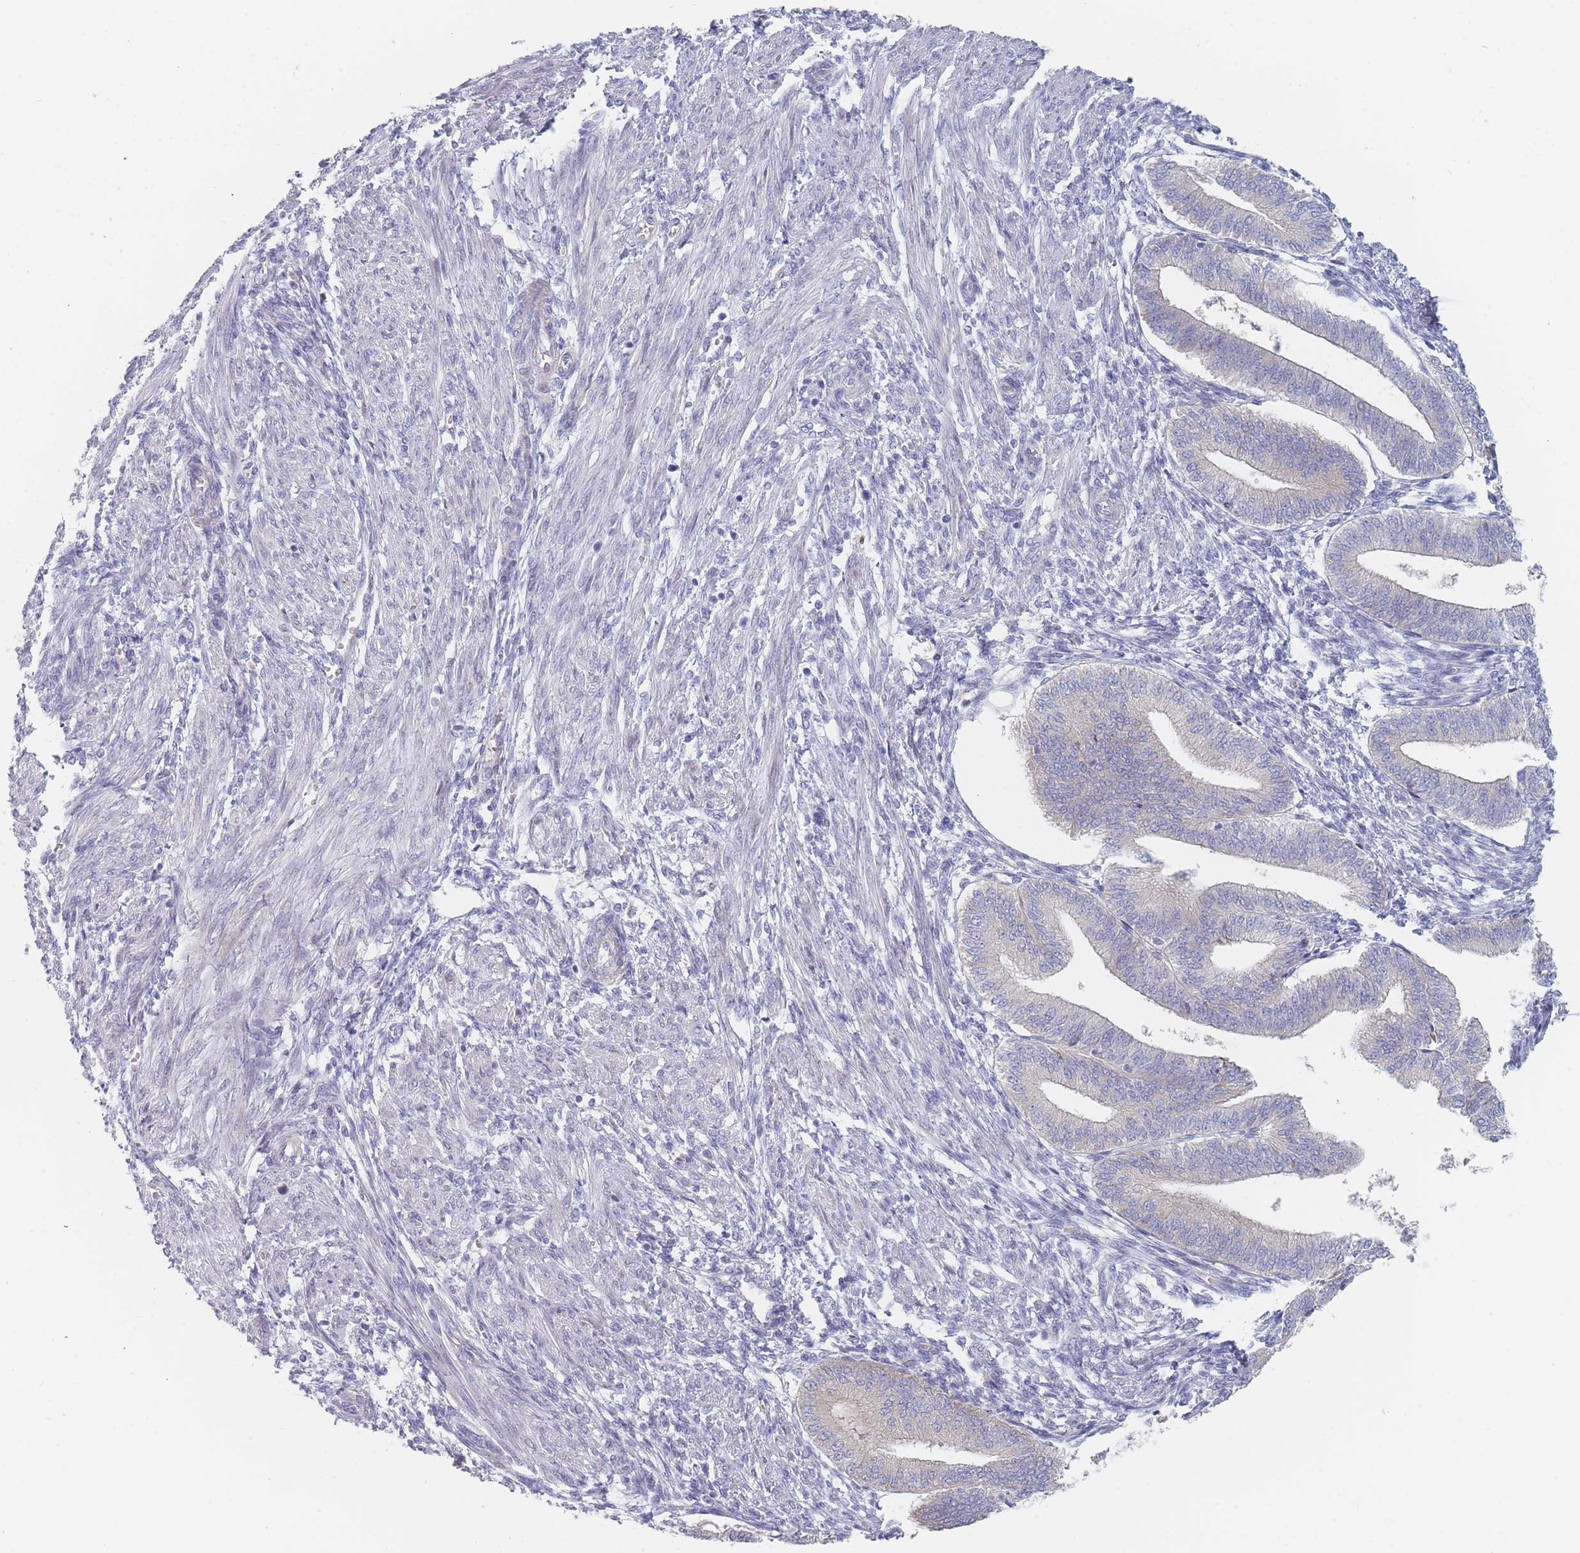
{"staining": {"intensity": "negative", "quantity": "none", "location": "none"}, "tissue": "endometrium", "cell_type": "Cells in endometrial stroma", "image_type": "normal", "snomed": [{"axis": "morphology", "description": "Normal tissue, NOS"}, {"axis": "topography", "description": "Endometrium"}], "caption": "The micrograph exhibits no staining of cells in endometrial stroma in normal endometrium.", "gene": "SPATS1", "patient": {"sex": "female", "age": 34}}